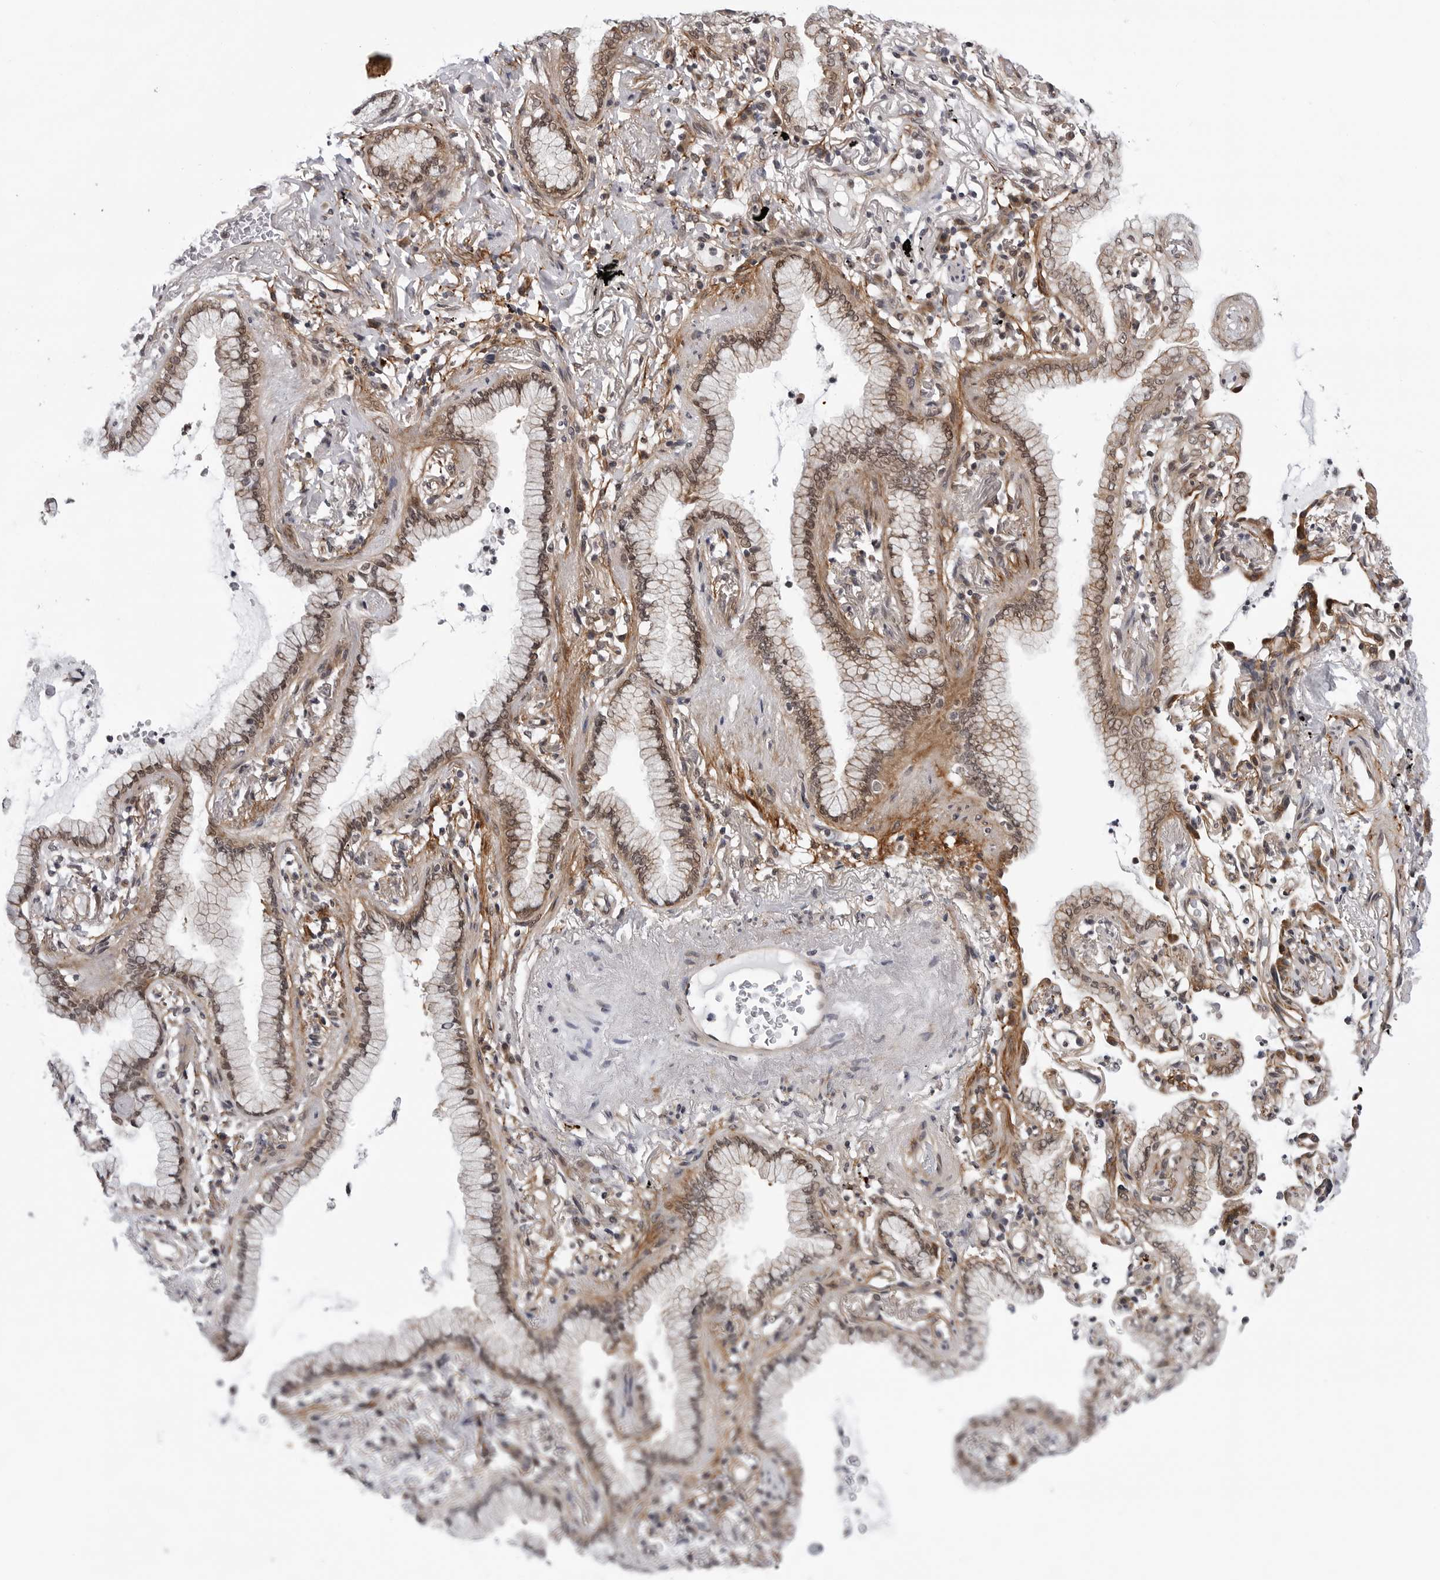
{"staining": {"intensity": "moderate", "quantity": "25%-75%", "location": "cytoplasmic/membranous,nuclear"}, "tissue": "lung cancer", "cell_type": "Tumor cells", "image_type": "cancer", "snomed": [{"axis": "morphology", "description": "Adenocarcinoma, NOS"}, {"axis": "topography", "description": "Lung"}], "caption": "About 25%-75% of tumor cells in lung adenocarcinoma exhibit moderate cytoplasmic/membranous and nuclear protein expression as visualized by brown immunohistochemical staining.", "gene": "KIAA1614", "patient": {"sex": "female", "age": 70}}